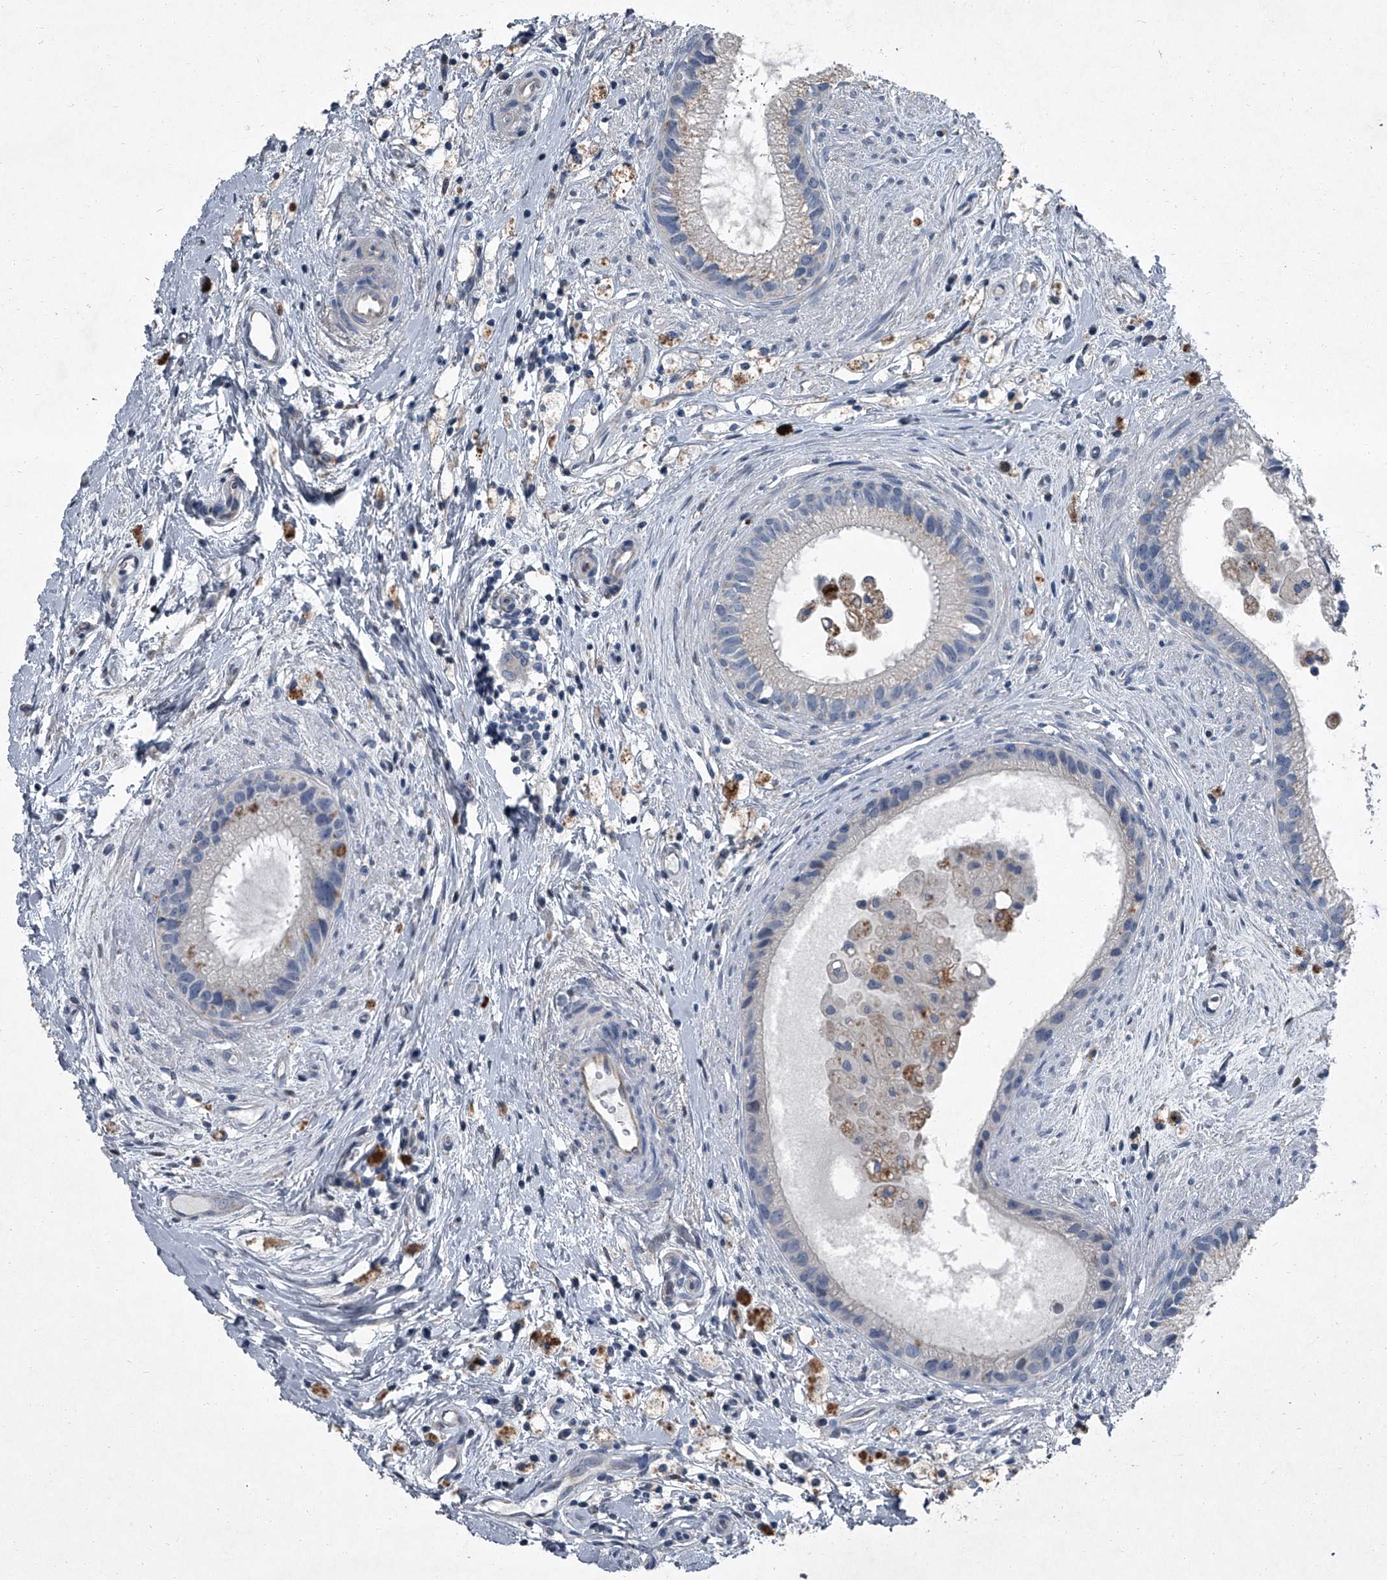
{"staining": {"intensity": "negative", "quantity": "none", "location": "none"}, "tissue": "epididymis", "cell_type": "Glandular cells", "image_type": "normal", "snomed": [{"axis": "morphology", "description": "Normal tissue, NOS"}, {"axis": "topography", "description": "Epididymis"}], "caption": "Image shows no significant protein expression in glandular cells of benign epididymis. (DAB immunohistochemistry (IHC), high magnification).", "gene": "HEPHL1", "patient": {"sex": "male", "age": 80}}